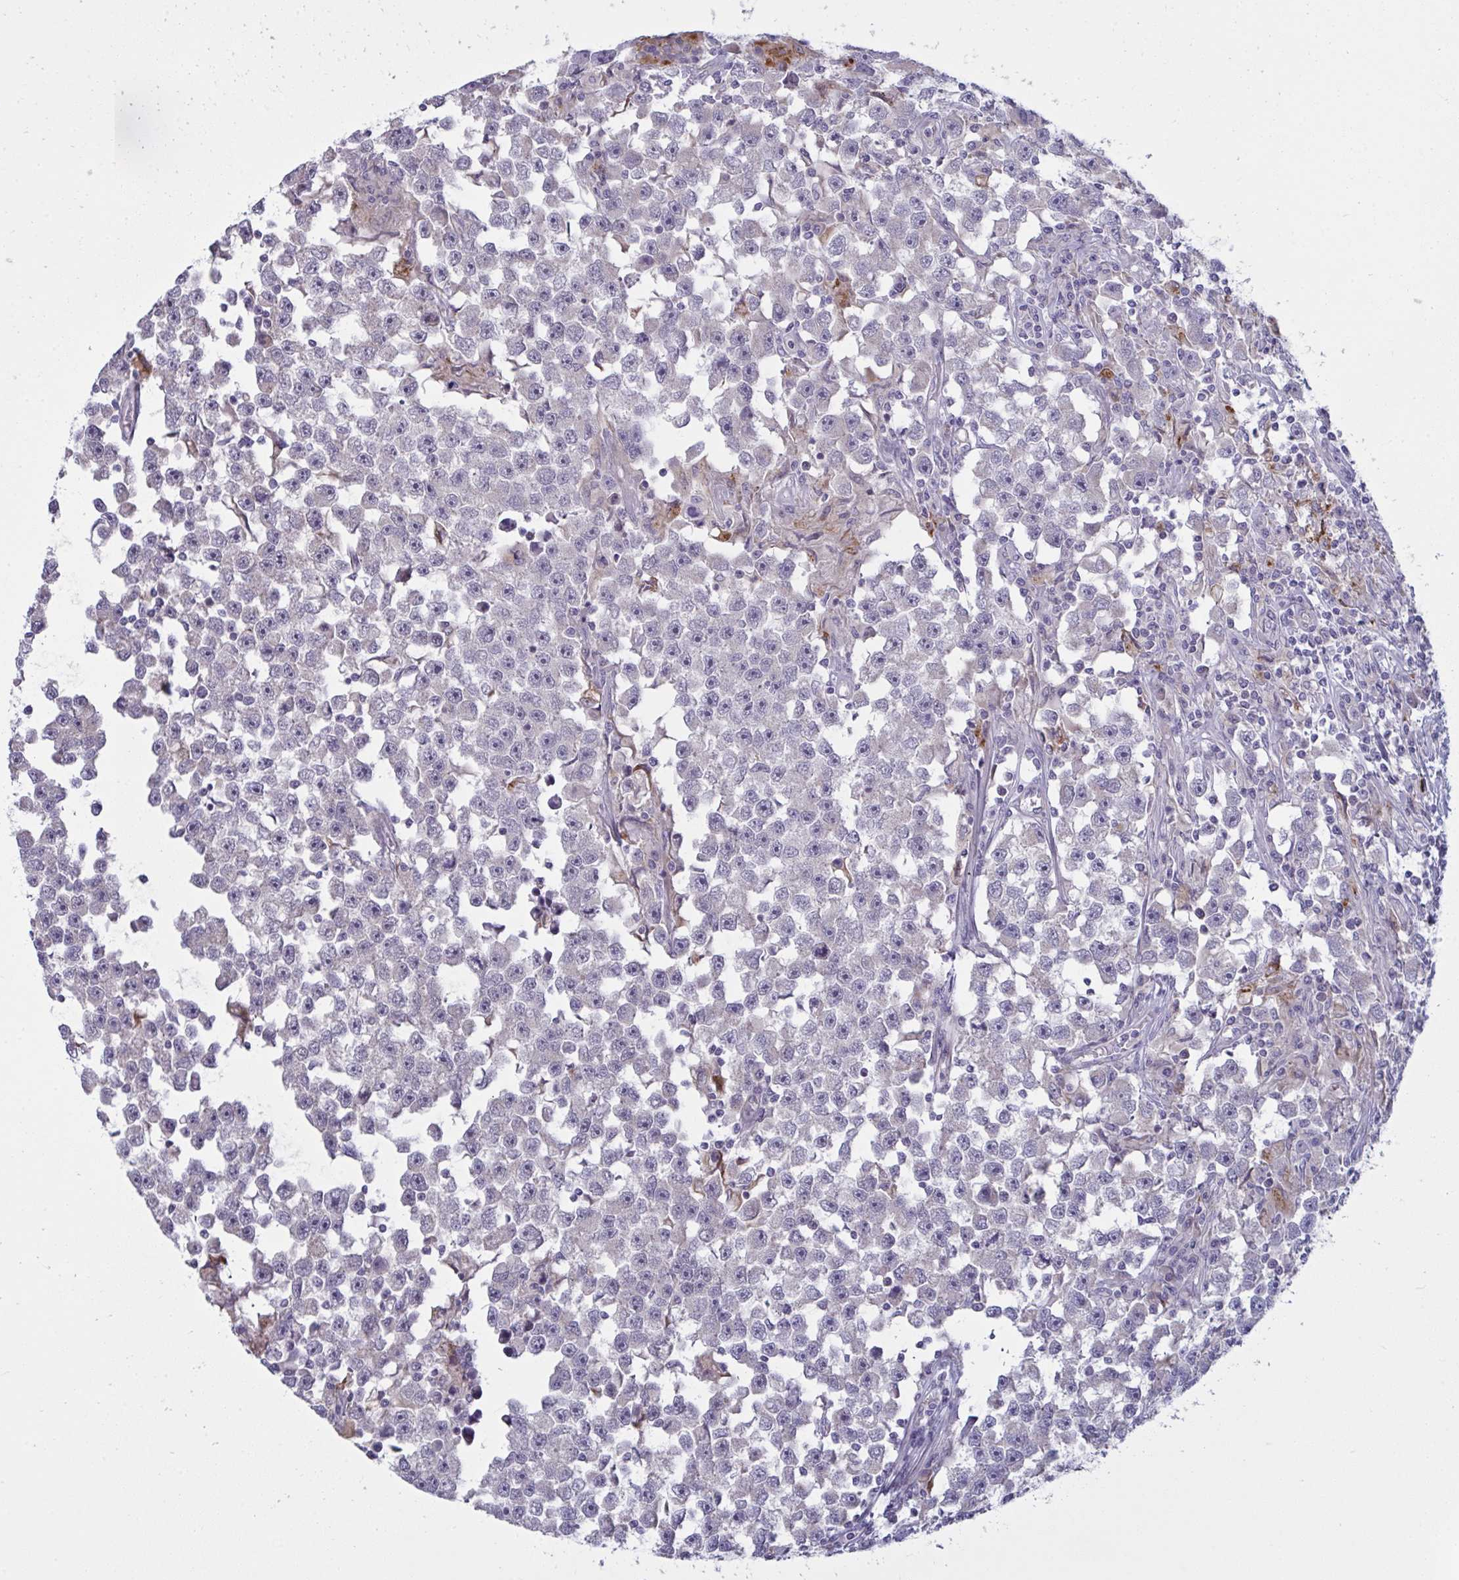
{"staining": {"intensity": "negative", "quantity": "none", "location": "none"}, "tissue": "testis cancer", "cell_type": "Tumor cells", "image_type": "cancer", "snomed": [{"axis": "morphology", "description": "Seminoma, NOS"}, {"axis": "topography", "description": "Testis"}], "caption": "Testis cancer was stained to show a protein in brown. There is no significant staining in tumor cells.", "gene": "DCBLD1", "patient": {"sex": "male", "age": 33}}